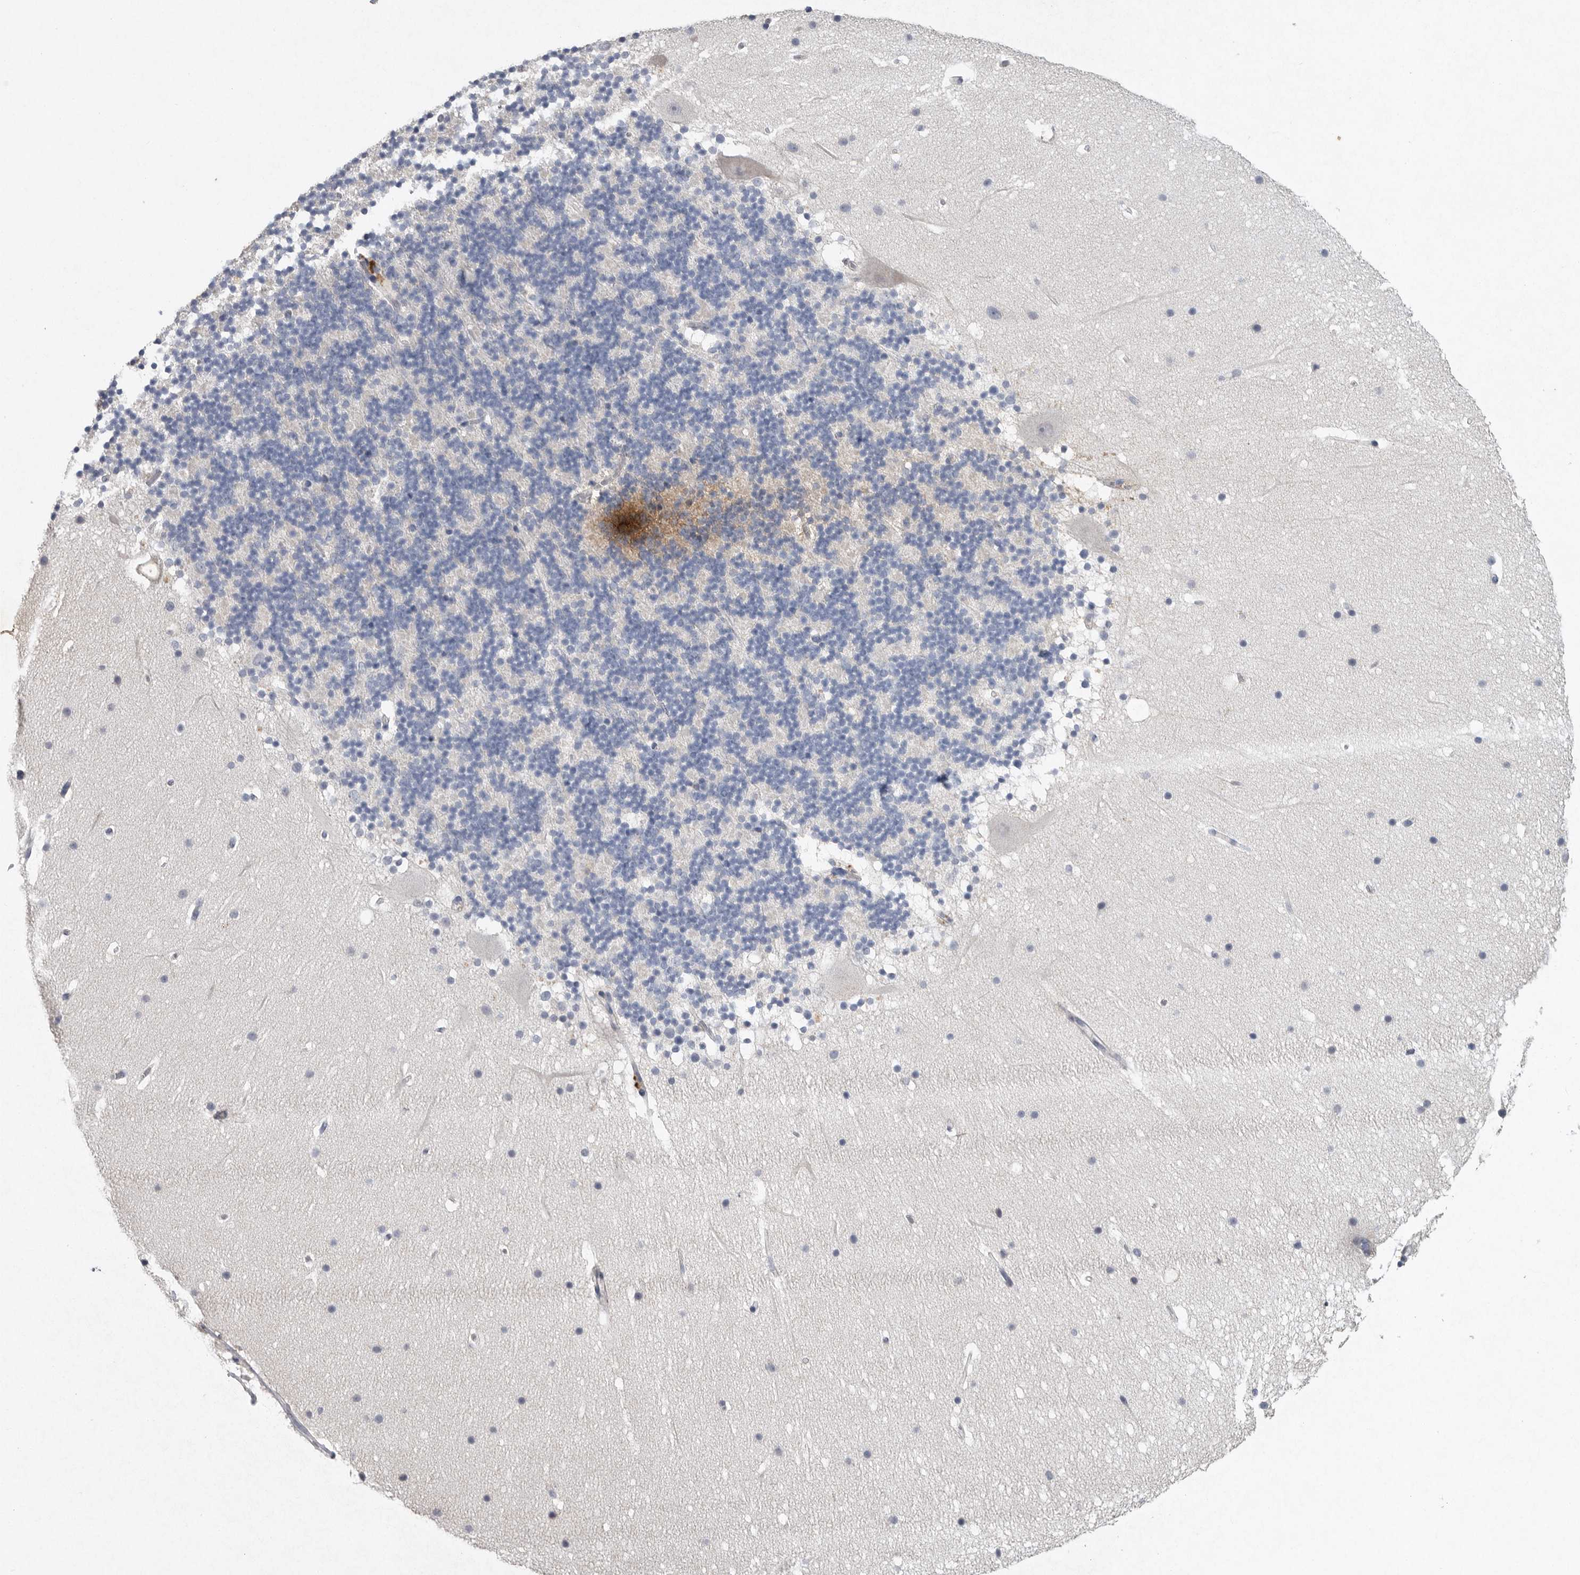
{"staining": {"intensity": "negative", "quantity": "none", "location": "none"}, "tissue": "cerebellum", "cell_type": "Cells in granular layer", "image_type": "normal", "snomed": [{"axis": "morphology", "description": "Normal tissue, NOS"}, {"axis": "topography", "description": "Cerebellum"}], "caption": "Photomicrograph shows no protein positivity in cells in granular layer of benign cerebellum. The staining is performed using DAB (3,3'-diaminobenzidine) brown chromogen with nuclei counter-stained in using hematoxylin.", "gene": "REG4", "patient": {"sex": "male", "age": 57}}